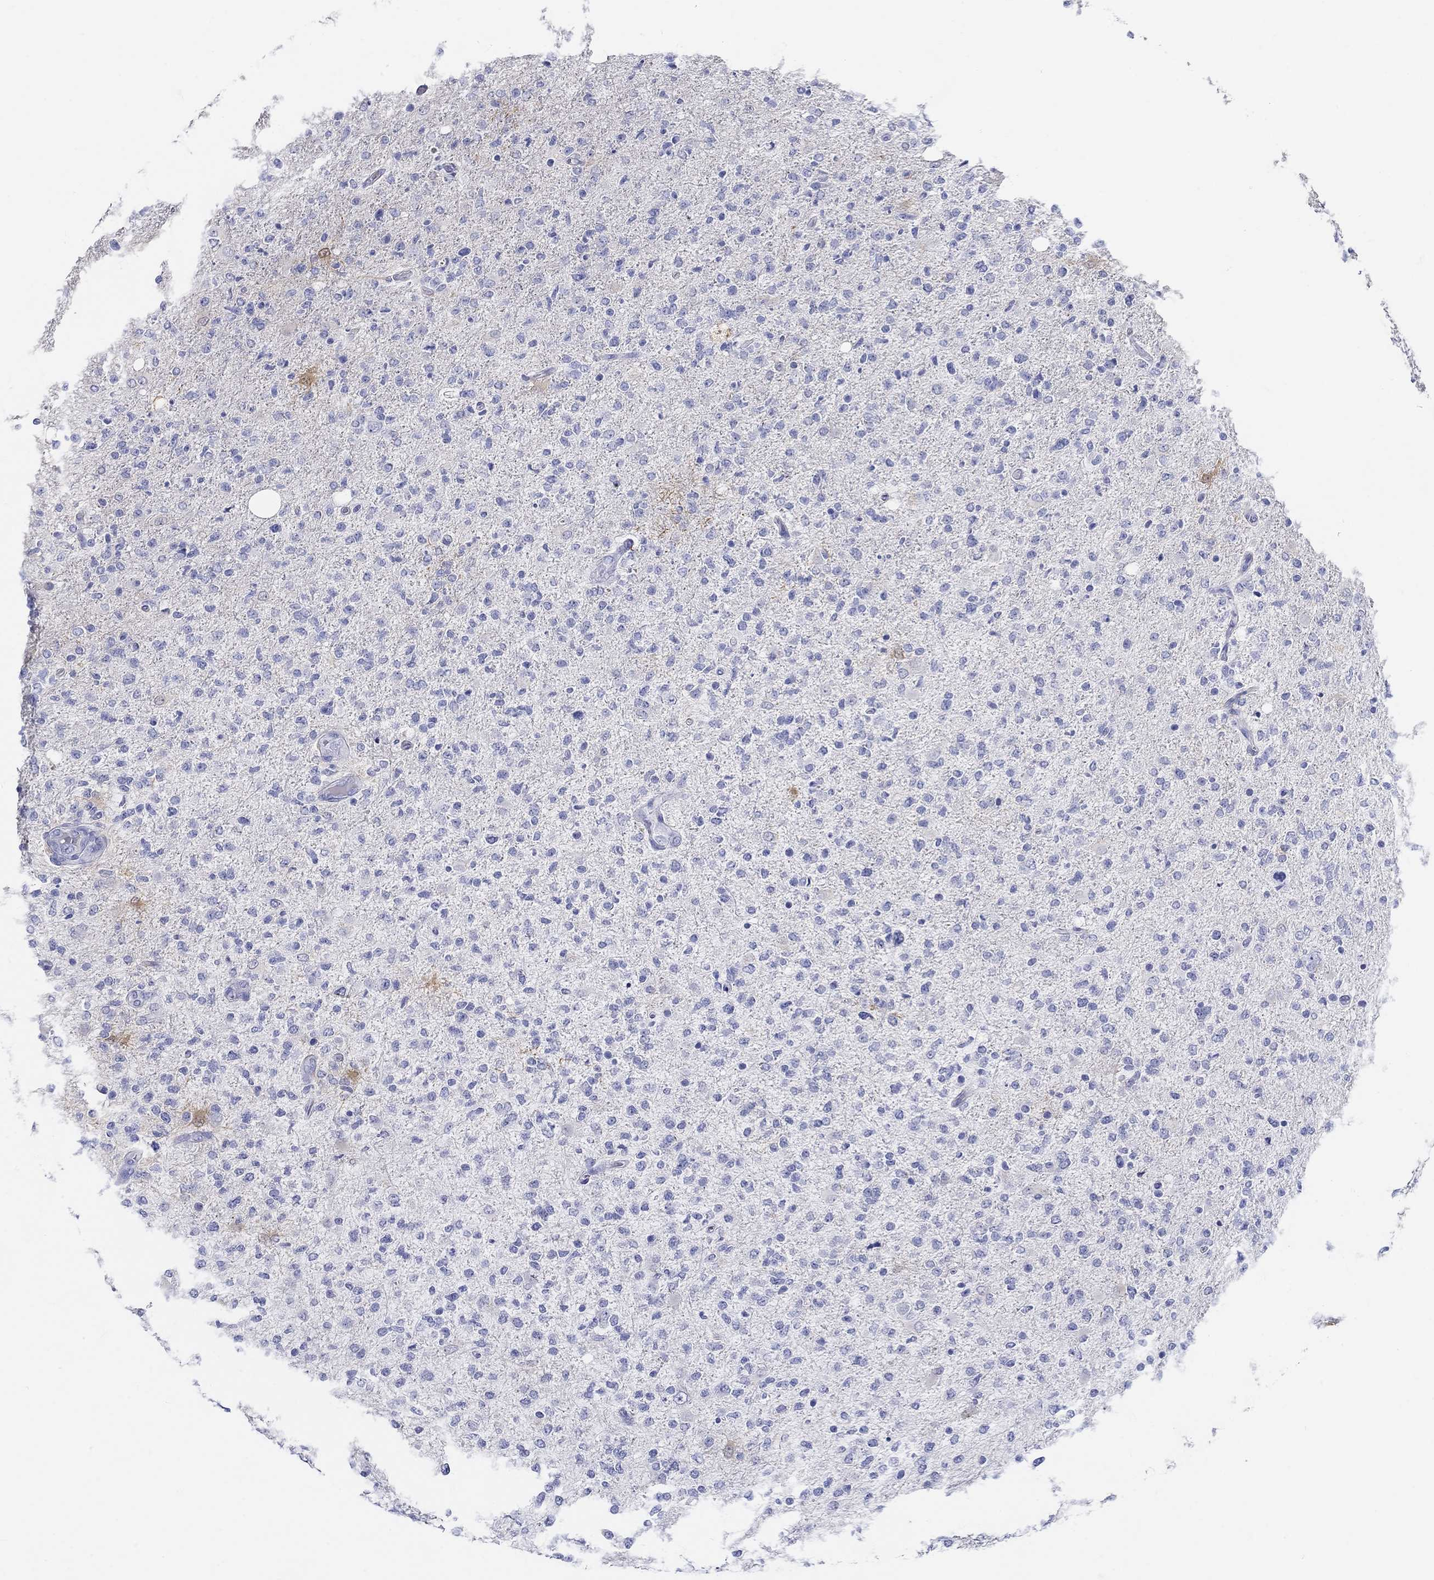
{"staining": {"intensity": "negative", "quantity": "none", "location": "none"}, "tissue": "glioma", "cell_type": "Tumor cells", "image_type": "cancer", "snomed": [{"axis": "morphology", "description": "Glioma, malignant, High grade"}, {"axis": "topography", "description": "Cerebral cortex"}], "caption": "A photomicrograph of glioma stained for a protein shows no brown staining in tumor cells.", "gene": "CRYGS", "patient": {"sex": "male", "age": 70}}